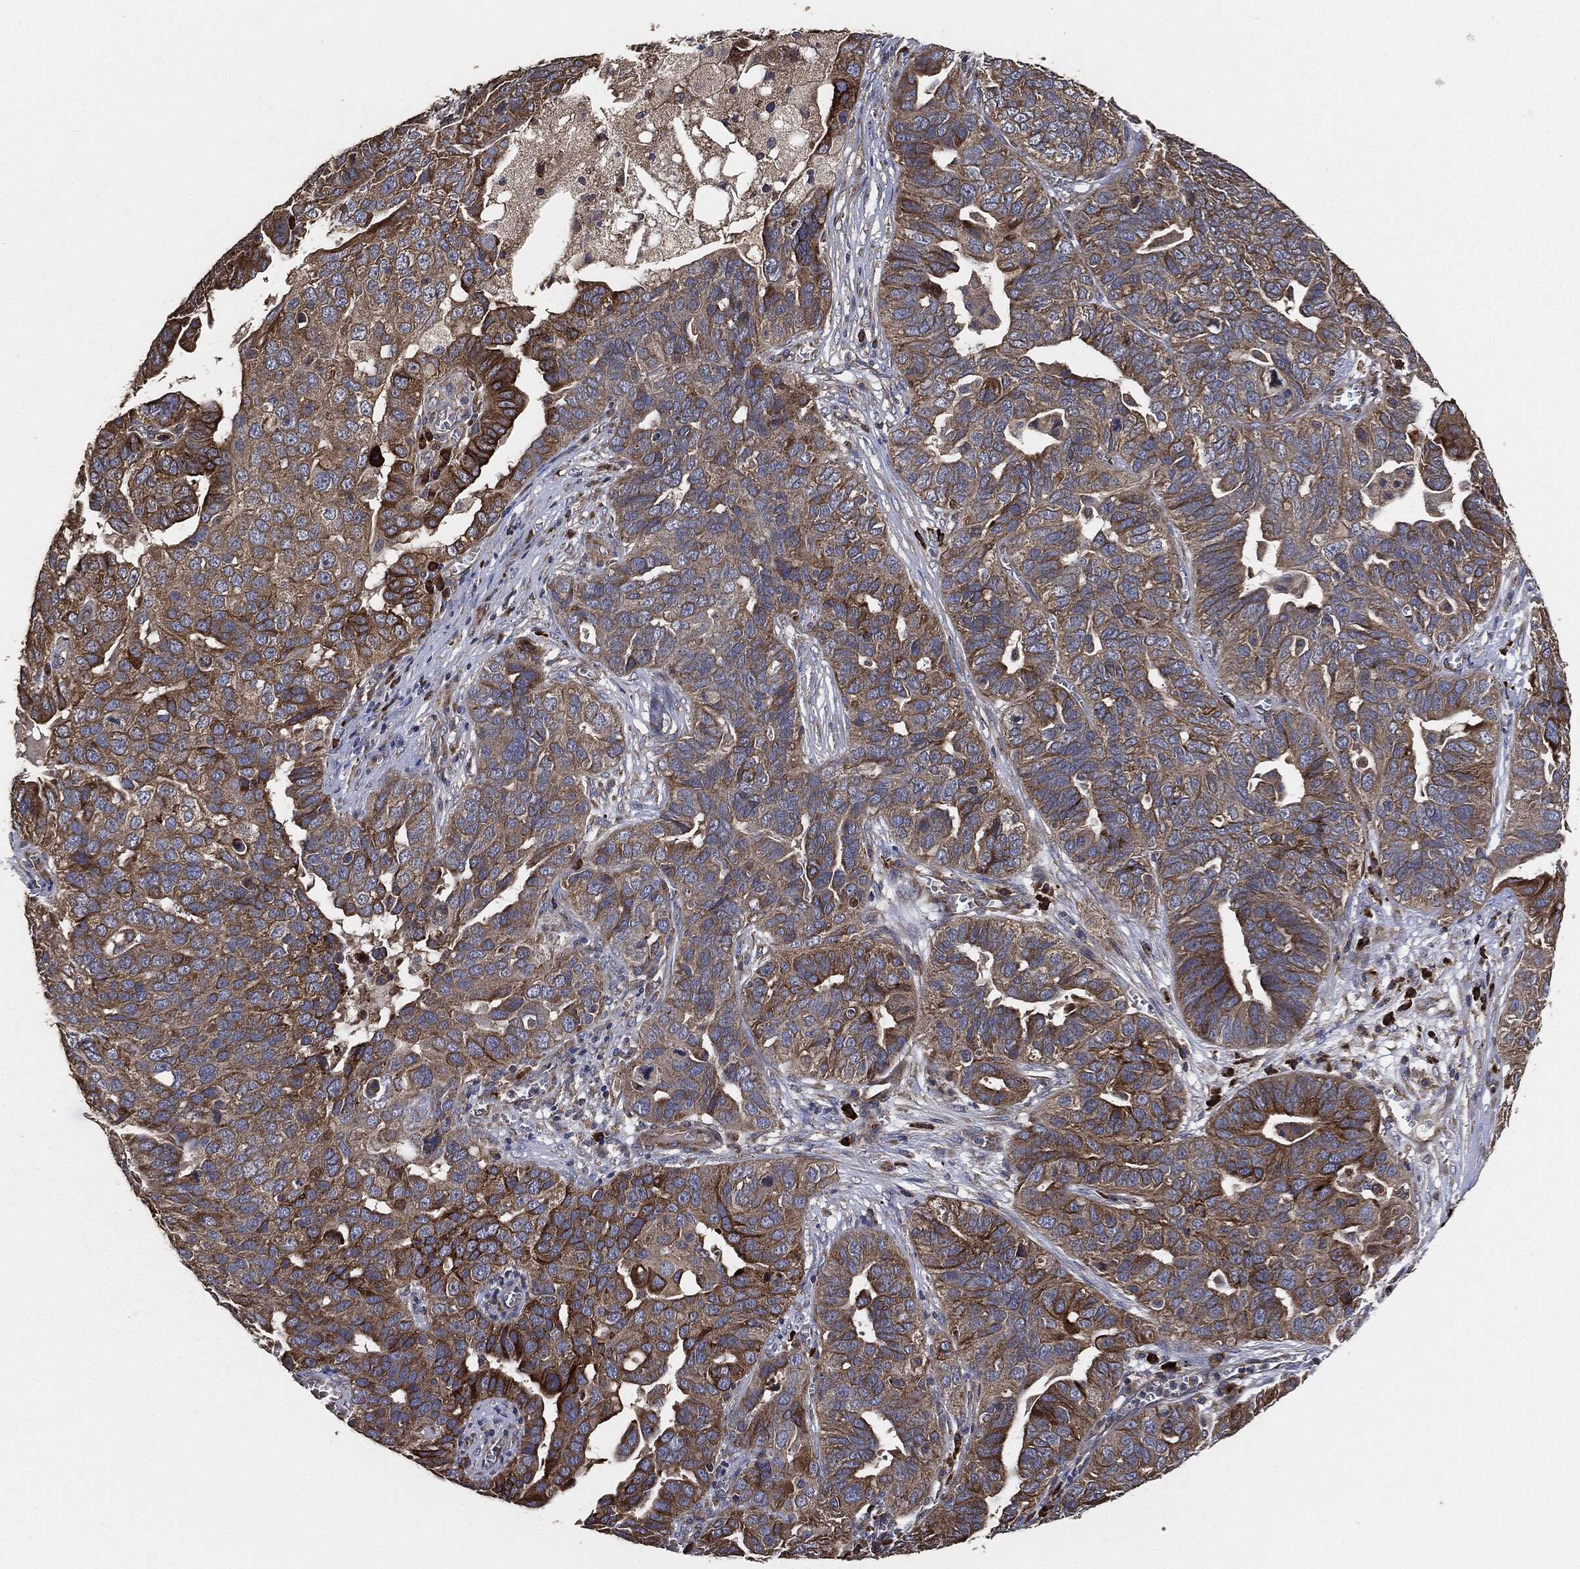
{"staining": {"intensity": "strong", "quantity": "25%-75%", "location": "cytoplasmic/membranous"}, "tissue": "ovarian cancer", "cell_type": "Tumor cells", "image_type": "cancer", "snomed": [{"axis": "morphology", "description": "Carcinoma, endometroid"}, {"axis": "topography", "description": "Soft tissue"}, {"axis": "topography", "description": "Ovary"}], "caption": "The immunohistochemical stain shows strong cytoplasmic/membranous expression in tumor cells of ovarian cancer (endometroid carcinoma) tissue. (DAB (3,3'-diaminobenzidine) = brown stain, brightfield microscopy at high magnification).", "gene": "STK3", "patient": {"sex": "female", "age": 52}}